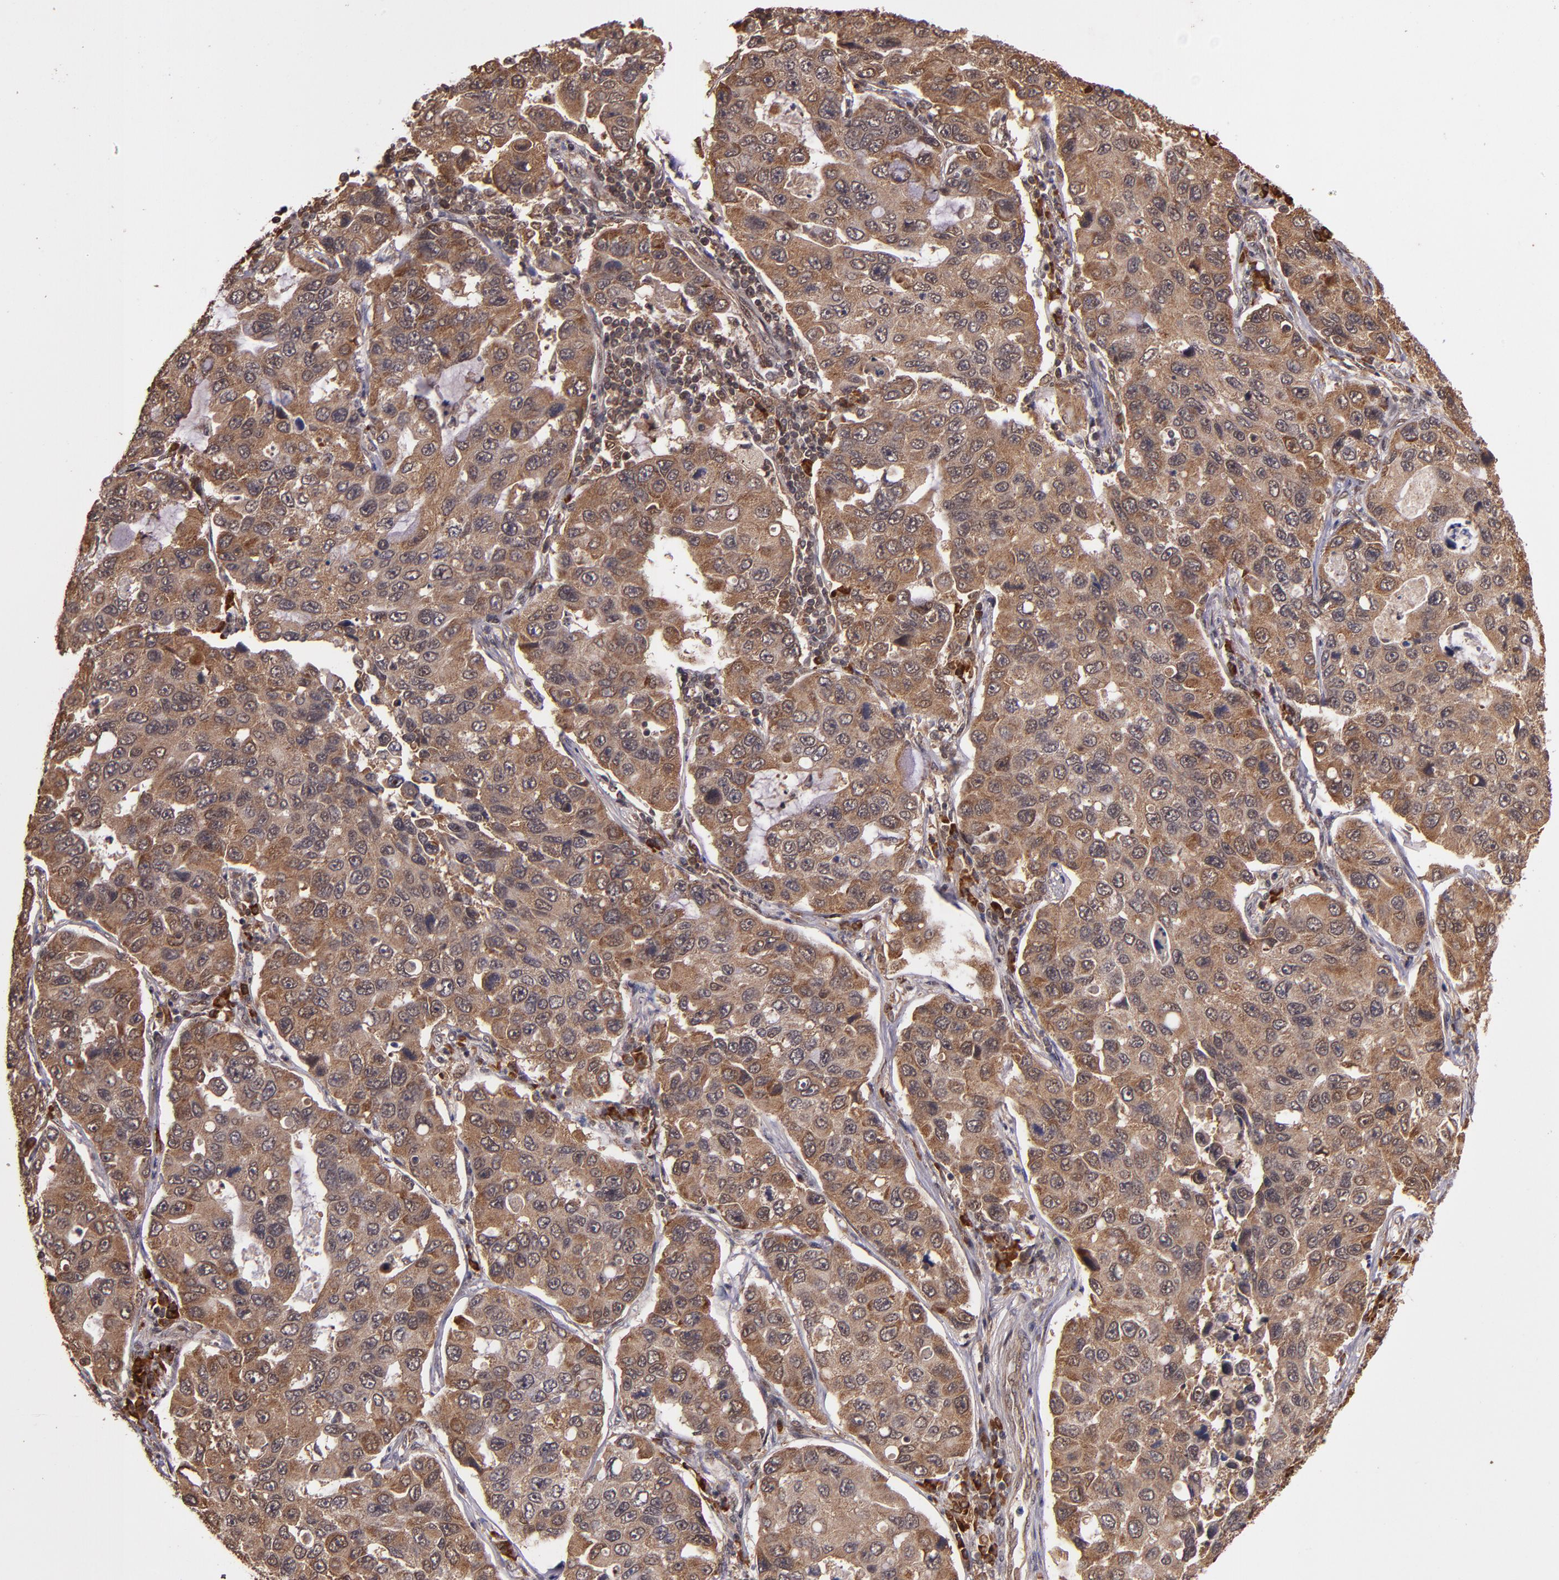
{"staining": {"intensity": "strong", "quantity": ">75%", "location": "cytoplasmic/membranous"}, "tissue": "lung cancer", "cell_type": "Tumor cells", "image_type": "cancer", "snomed": [{"axis": "morphology", "description": "Adenocarcinoma, NOS"}, {"axis": "topography", "description": "Lung"}], "caption": "The immunohistochemical stain labels strong cytoplasmic/membranous staining in tumor cells of adenocarcinoma (lung) tissue.", "gene": "RIOK3", "patient": {"sex": "male", "age": 64}}